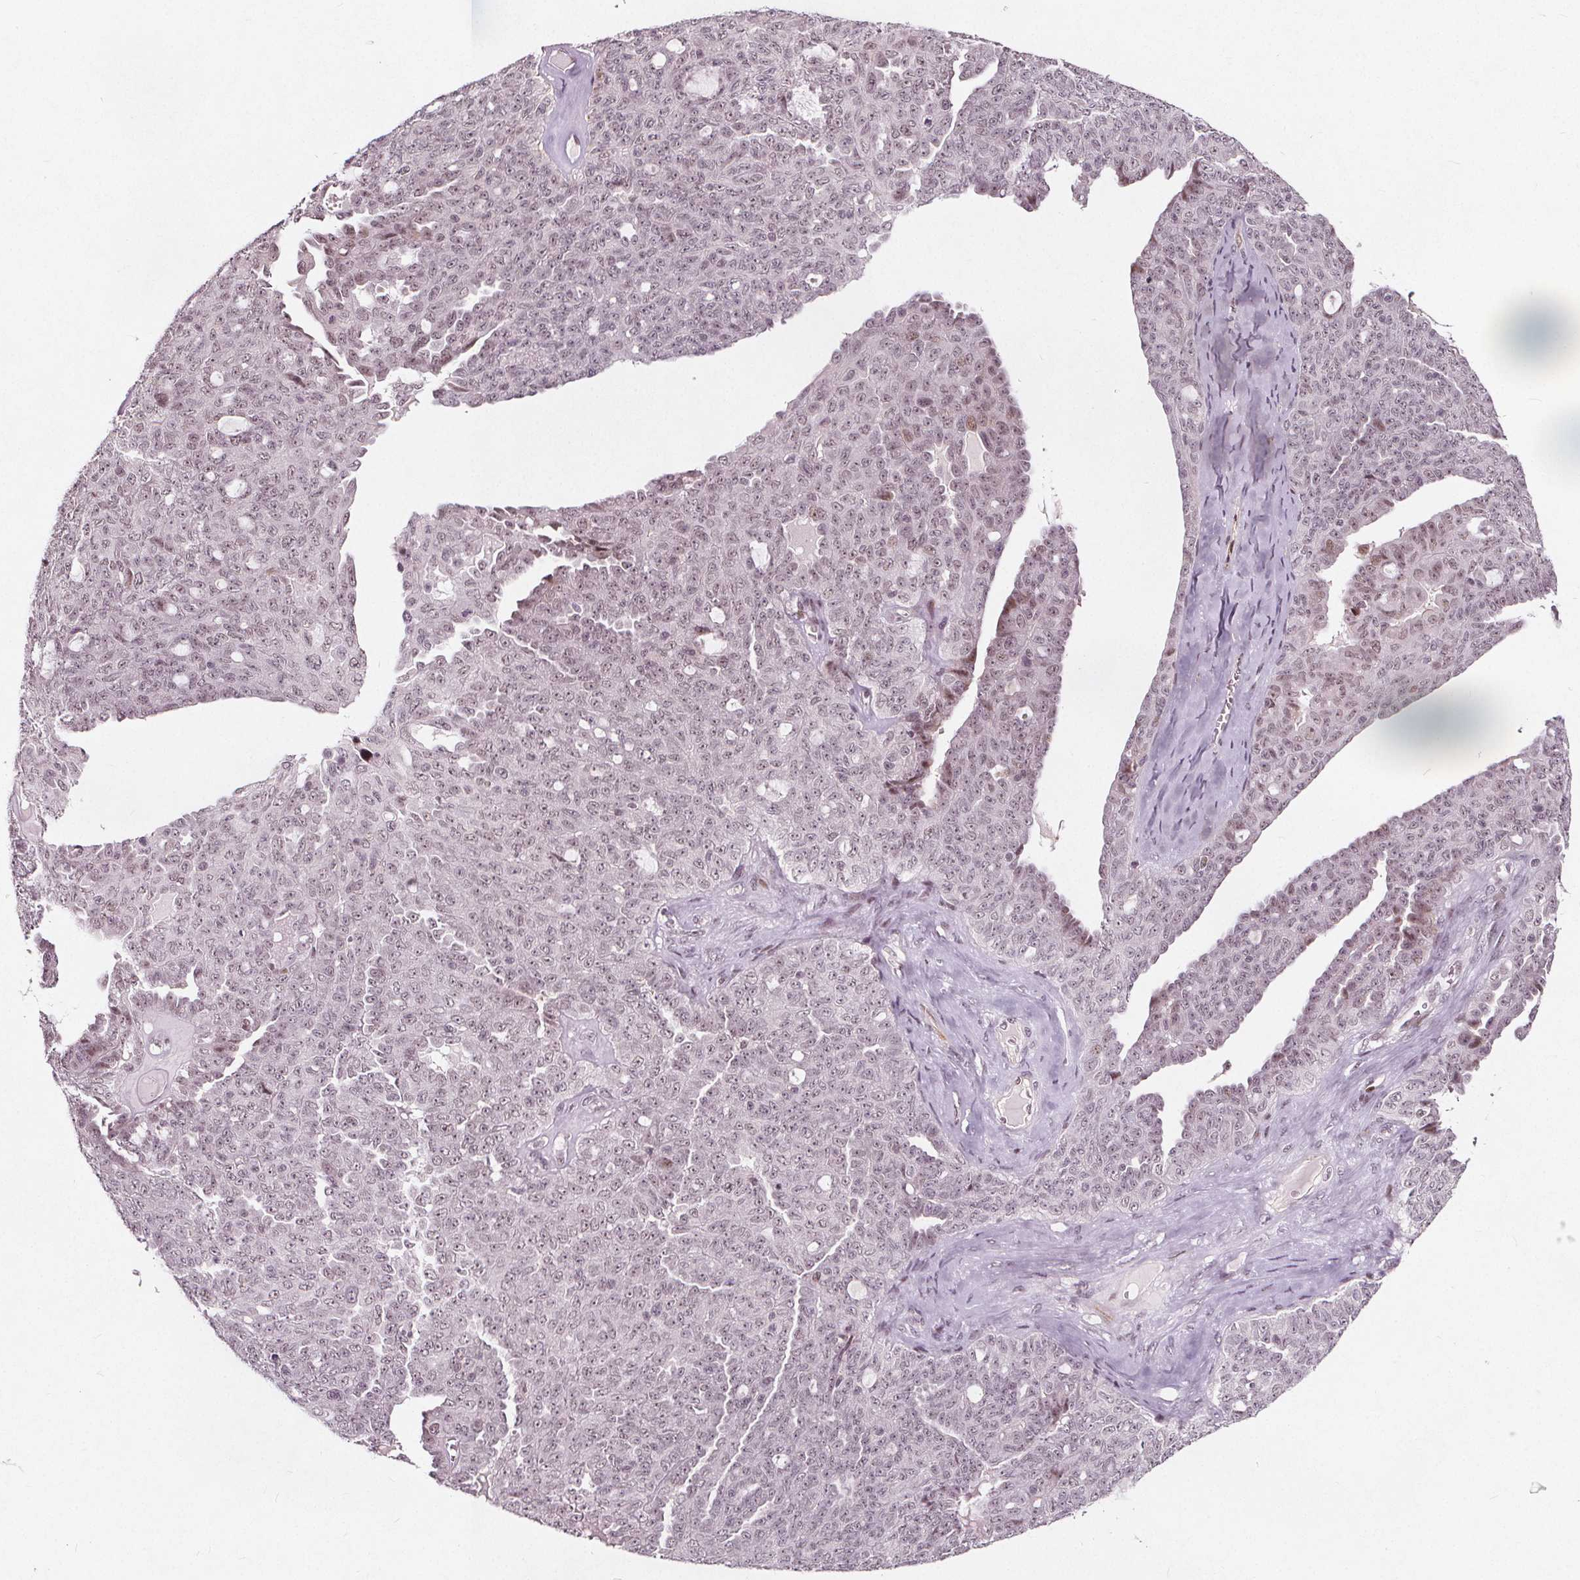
{"staining": {"intensity": "weak", "quantity": "25%-75%", "location": "nuclear"}, "tissue": "ovarian cancer", "cell_type": "Tumor cells", "image_type": "cancer", "snomed": [{"axis": "morphology", "description": "Cystadenocarcinoma, serous, NOS"}, {"axis": "topography", "description": "Ovary"}], "caption": "A low amount of weak nuclear staining is appreciated in approximately 25%-75% of tumor cells in ovarian serous cystadenocarcinoma tissue. The staining was performed using DAB to visualize the protein expression in brown, while the nuclei were stained in blue with hematoxylin (Magnification: 20x).", "gene": "TAF6L", "patient": {"sex": "female", "age": 71}}